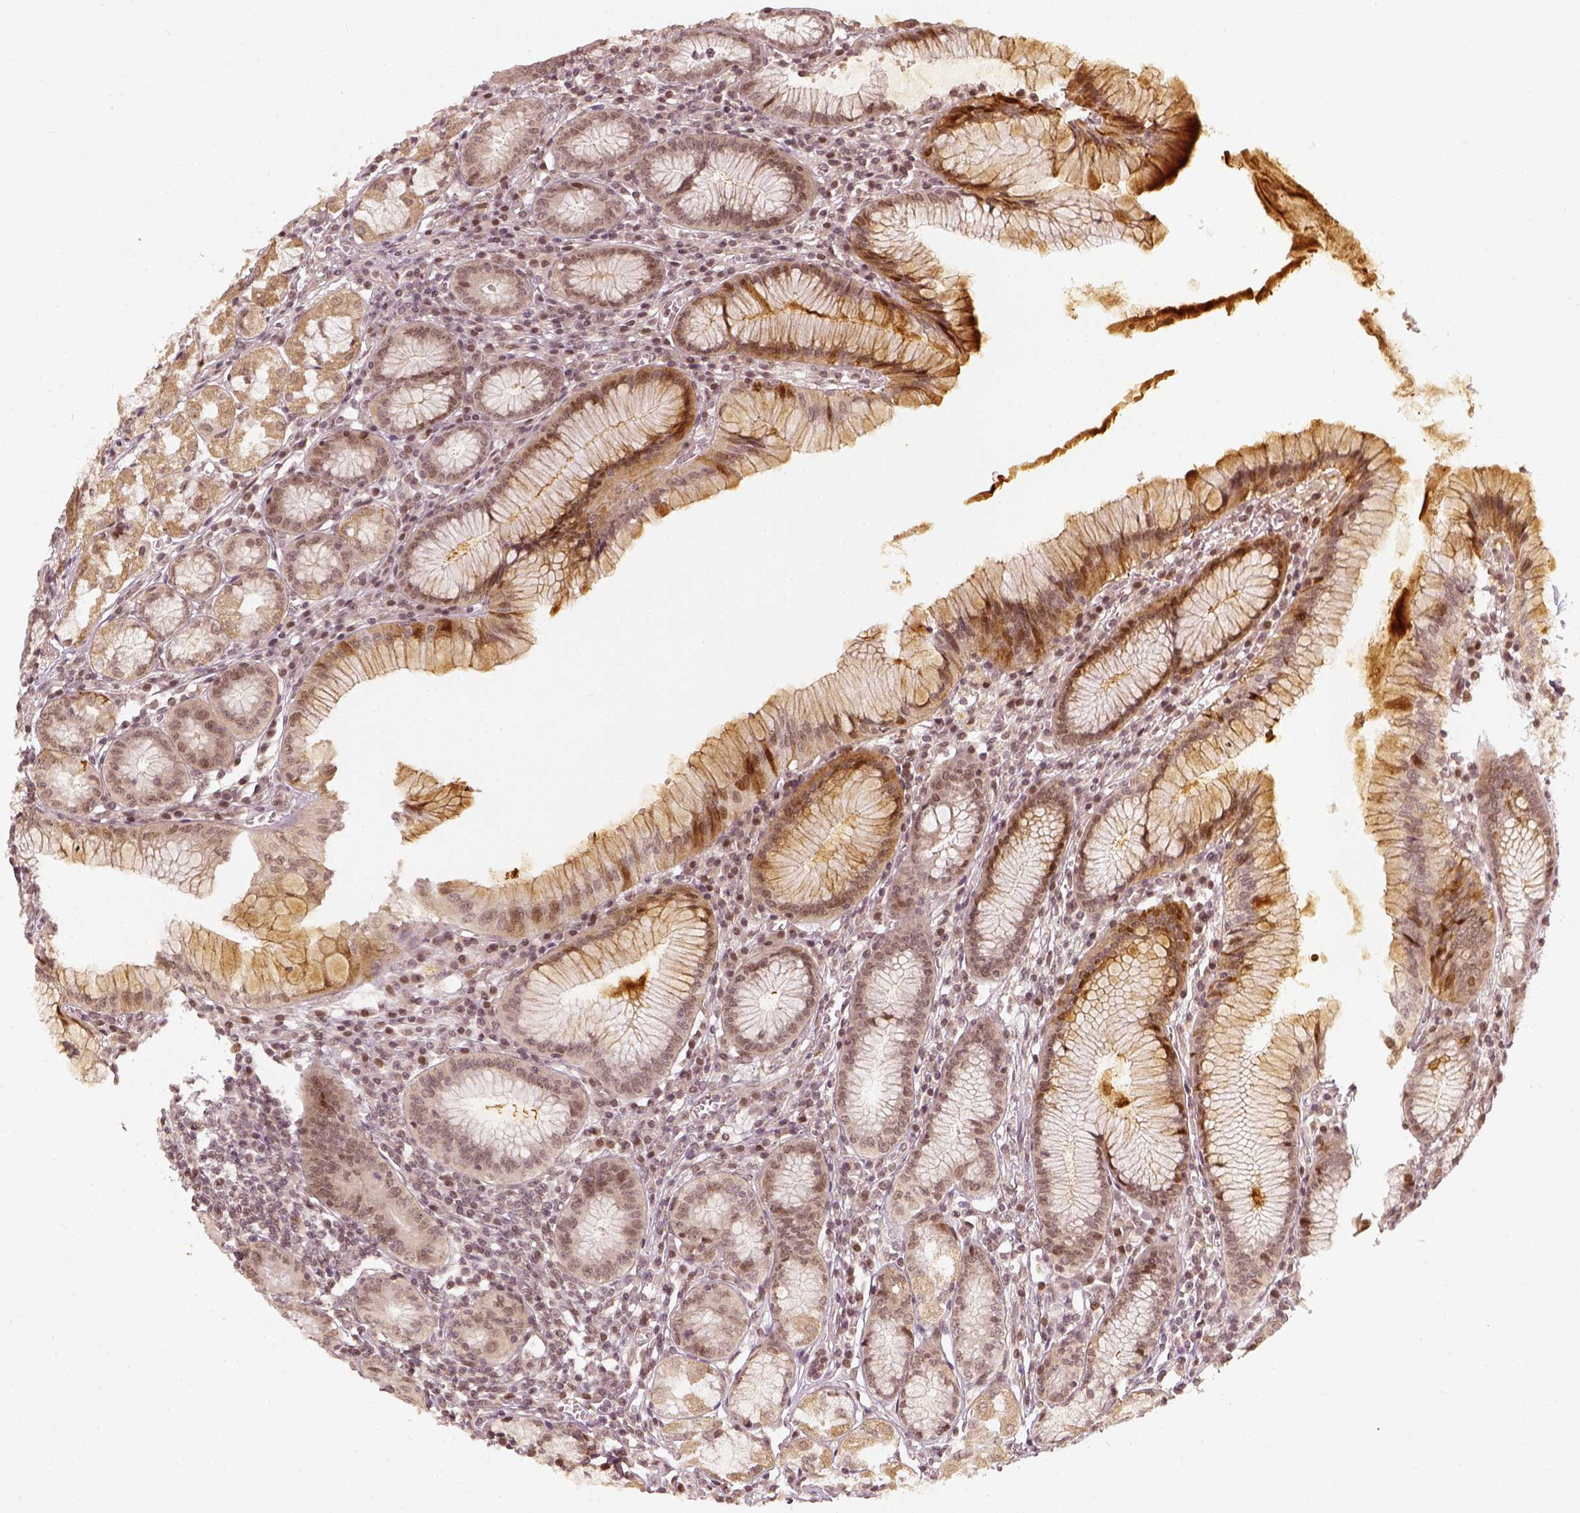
{"staining": {"intensity": "moderate", "quantity": ">75%", "location": "cytoplasmic/membranous,nuclear"}, "tissue": "stomach", "cell_type": "Glandular cells", "image_type": "normal", "snomed": [{"axis": "morphology", "description": "Normal tissue, NOS"}, {"axis": "topography", "description": "Stomach"}], "caption": "Glandular cells demonstrate medium levels of moderate cytoplasmic/membranous,nuclear staining in about >75% of cells in benign stomach.", "gene": "ZMAT3", "patient": {"sex": "male", "age": 55}}